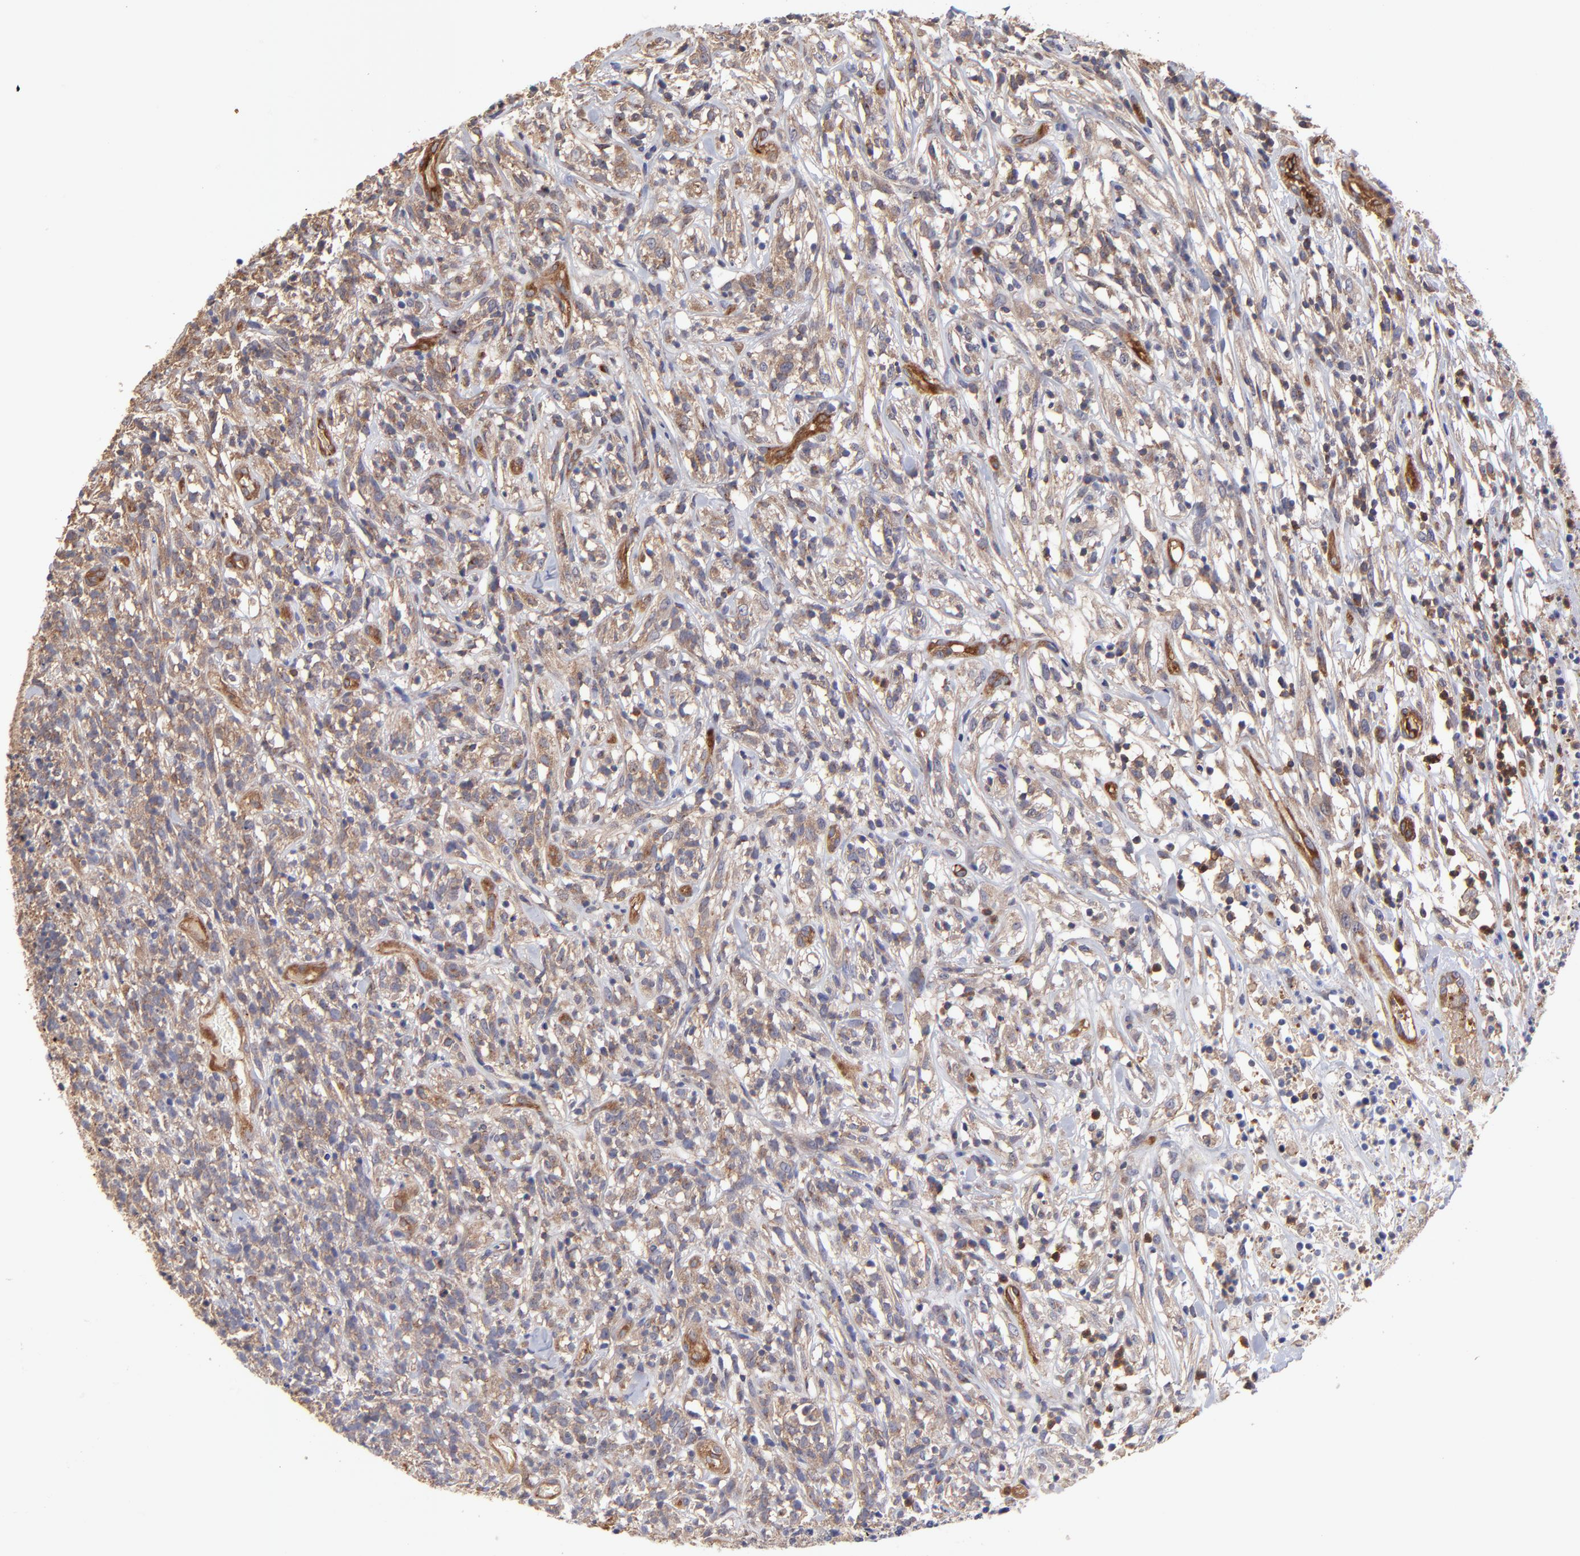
{"staining": {"intensity": "weak", "quantity": "25%-75%", "location": "cytoplasmic/membranous"}, "tissue": "lymphoma", "cell_type": "Tumor cells", "image_type": "cancer", "snomed": [{"axis": "morphology", "description": "Malignant lymphoma, non-Hodgkin's type, High grade"}, {"axis": "topography", "description": "Lymph node"}], "caption": "A brown stain labels weak cytoplasmic/membranous positivity of a protein in human lymphoma tumor cells.", "gene": "ASB7", "patient": {"sex": "female", "age": 73}}